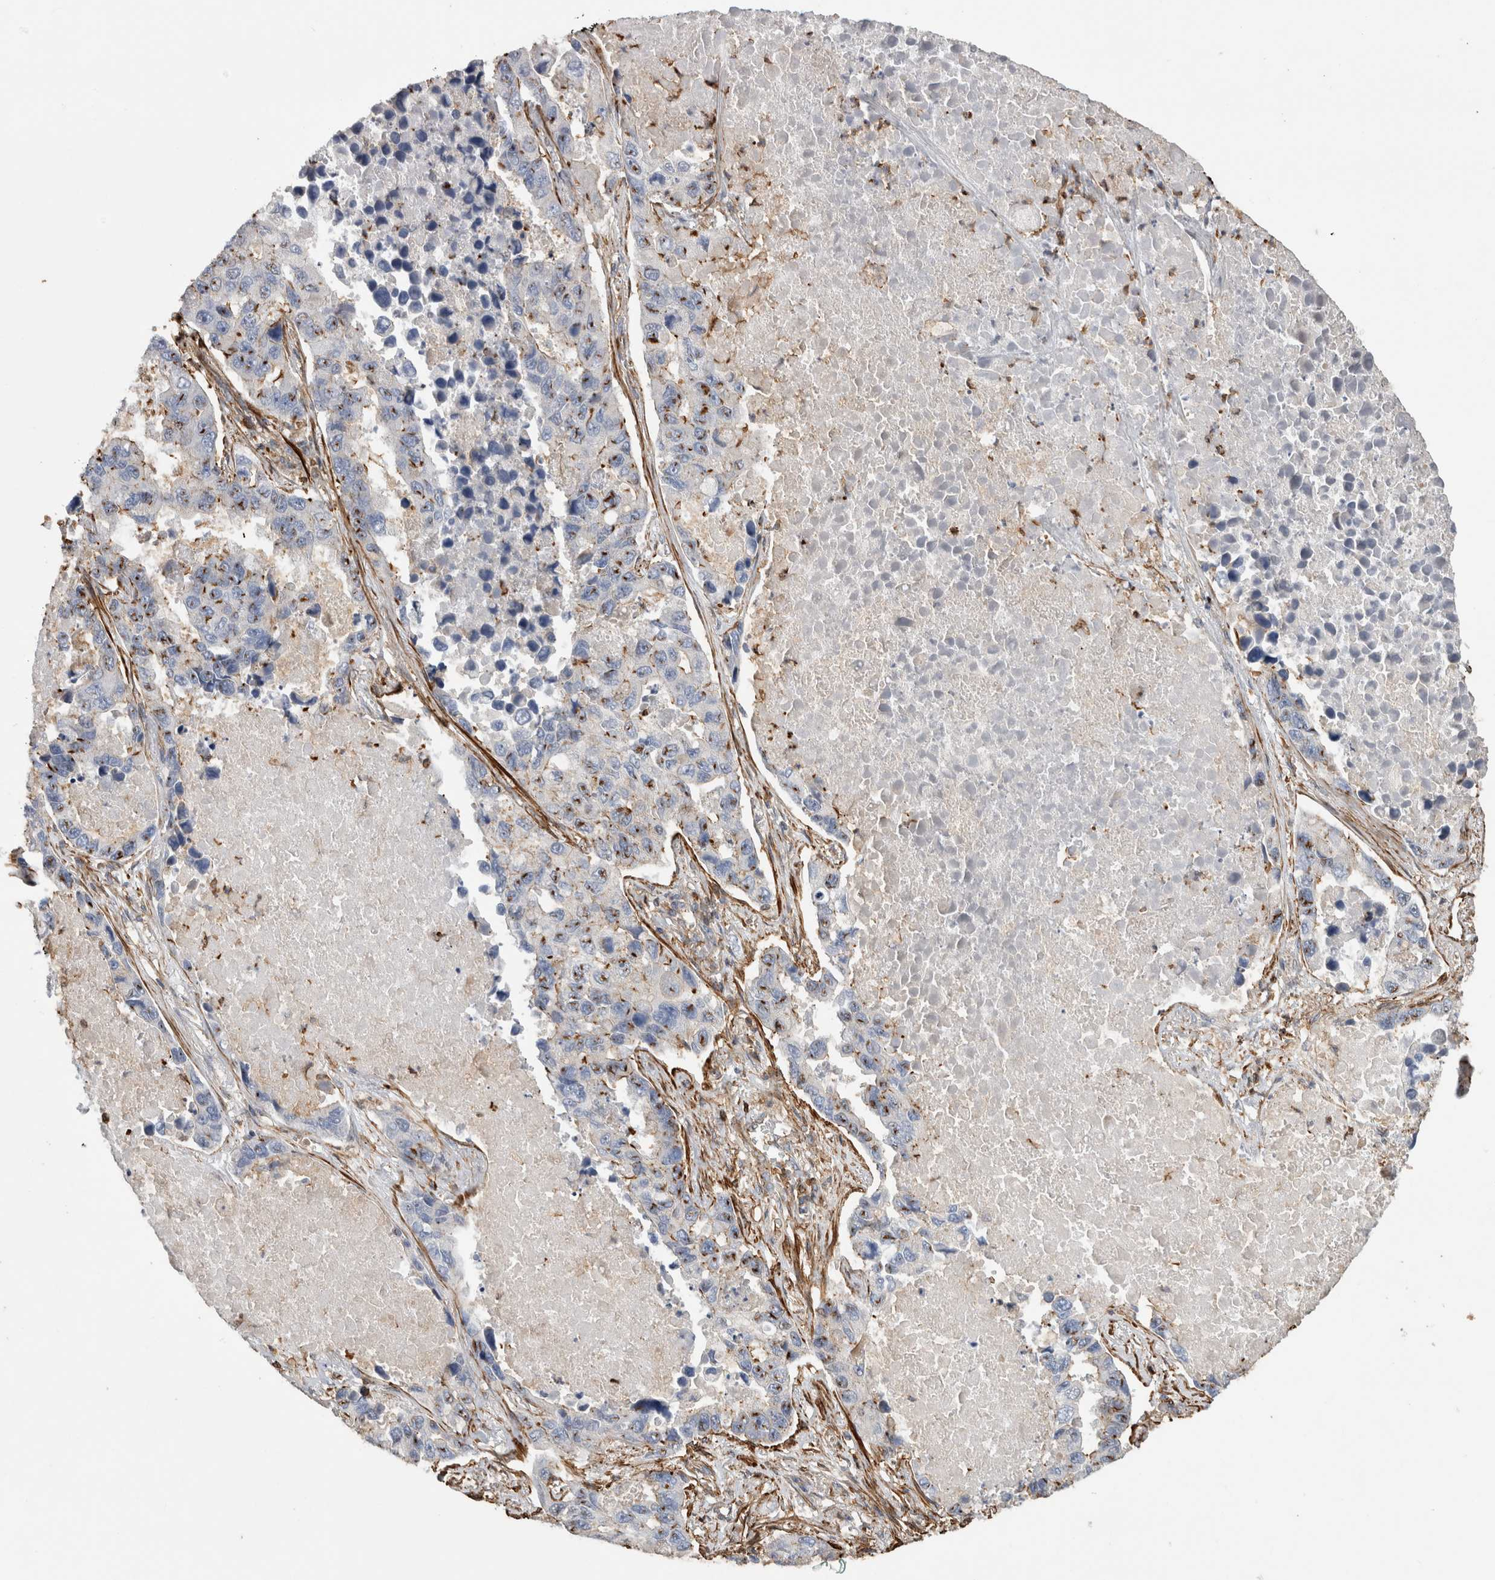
{"staining": {"intensity": "moderate", "quantity": "25%-75%", "location": "nuclear"}, "tissue": "lung cancer", "cell_type": "Tumor cells", "image_type": "cancer", "snomed": [{"axis": "morphology", "description": "Adenocarcinoma, NOS"}, {"axis": "topography", "description": "Lung"}], "caption": "Immunohistochemical staining of lung cancer displays moderate nuclear protein staining in approximately 25%-75% of tumor cells.", "gene": "GPER1", "patient": {"sex": "male", "age": 64}}